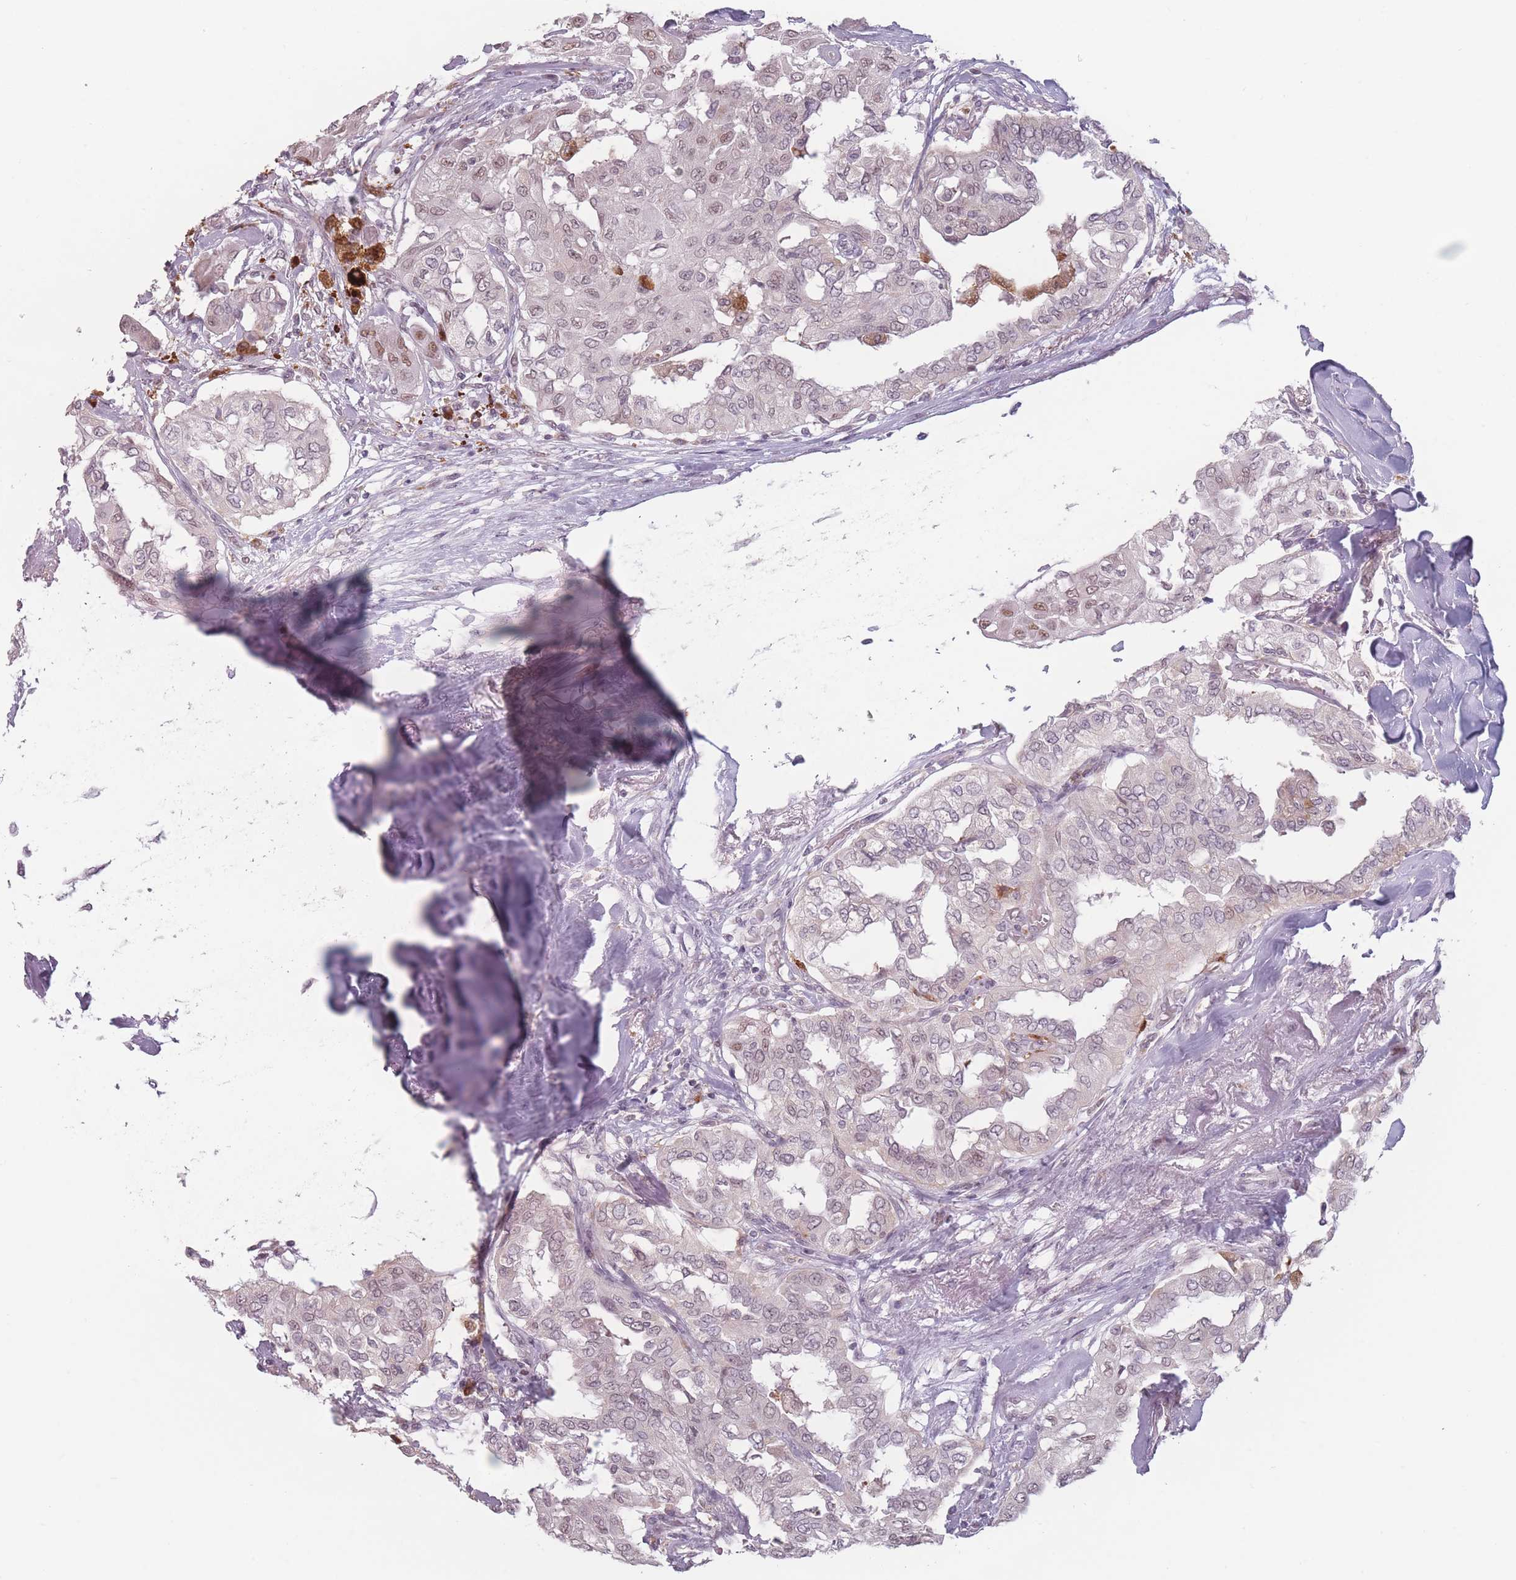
{"staining": {"intensity": "weak", "quantity": "25%-75%", "location": "nuclear"}, "tissue": "thyroid cancer", "cell_type": "Tumor cells", "image_type": "cancer", "snomed": [{"axis": "morphology", "description": "Papillary adenocarcinoma, NOS"}, {"axis": "topography", "description": "Thyroid gland"}], "caption": "Thyroid papillary adenocarcinoma was stained to show a protein in brown. There is low levels of weak nuclear staining in approximately 25%-75% of tumor cells. (DAB IHC with brightfield microscopy, high magnification).", "gene": "OR10C1", "patient": {"sex": "female", "age": 59}}